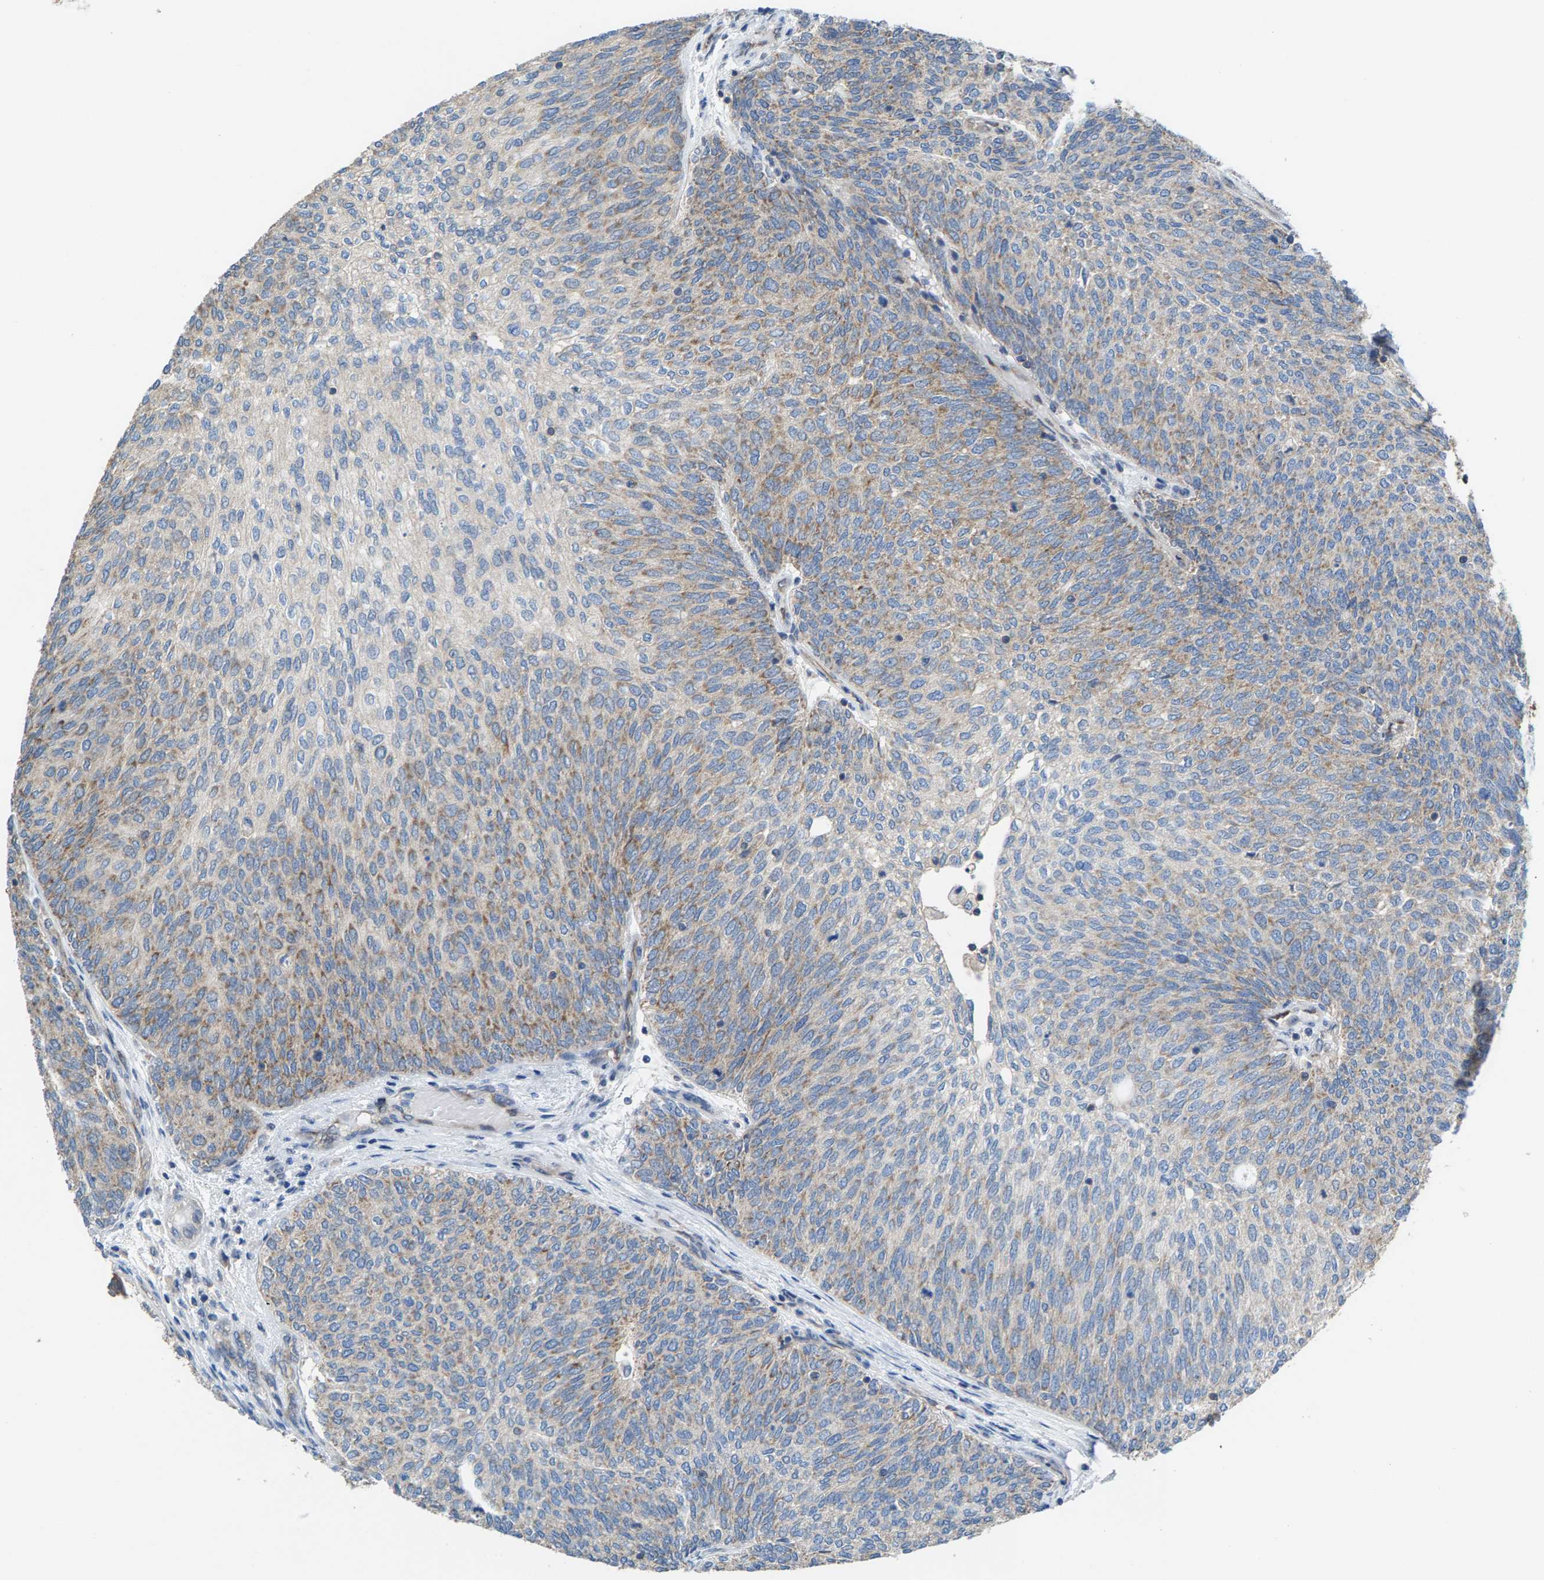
{"staining": {"intensity": "weak", "quantity": "25%-75%", "location": "cytoplasmic/membranous"}, "tissue": "urothelial cancer", "cell_type": "Tumor cells", "image_type": "cancer", "snomed": [{"axis": "morphology", "description": "Urothelial carcinoma, Low grade"}, {"axis": "topography", "description": "Urinary bladder"}], "caption": "The micrograph demonstrates a brown stain indicating the presence of a protein in the cytoplasmic/membranous of tumor cells in urothelial cancer.", "gene": "MRM1", "patient": {"sex": "female", "age": 79}}